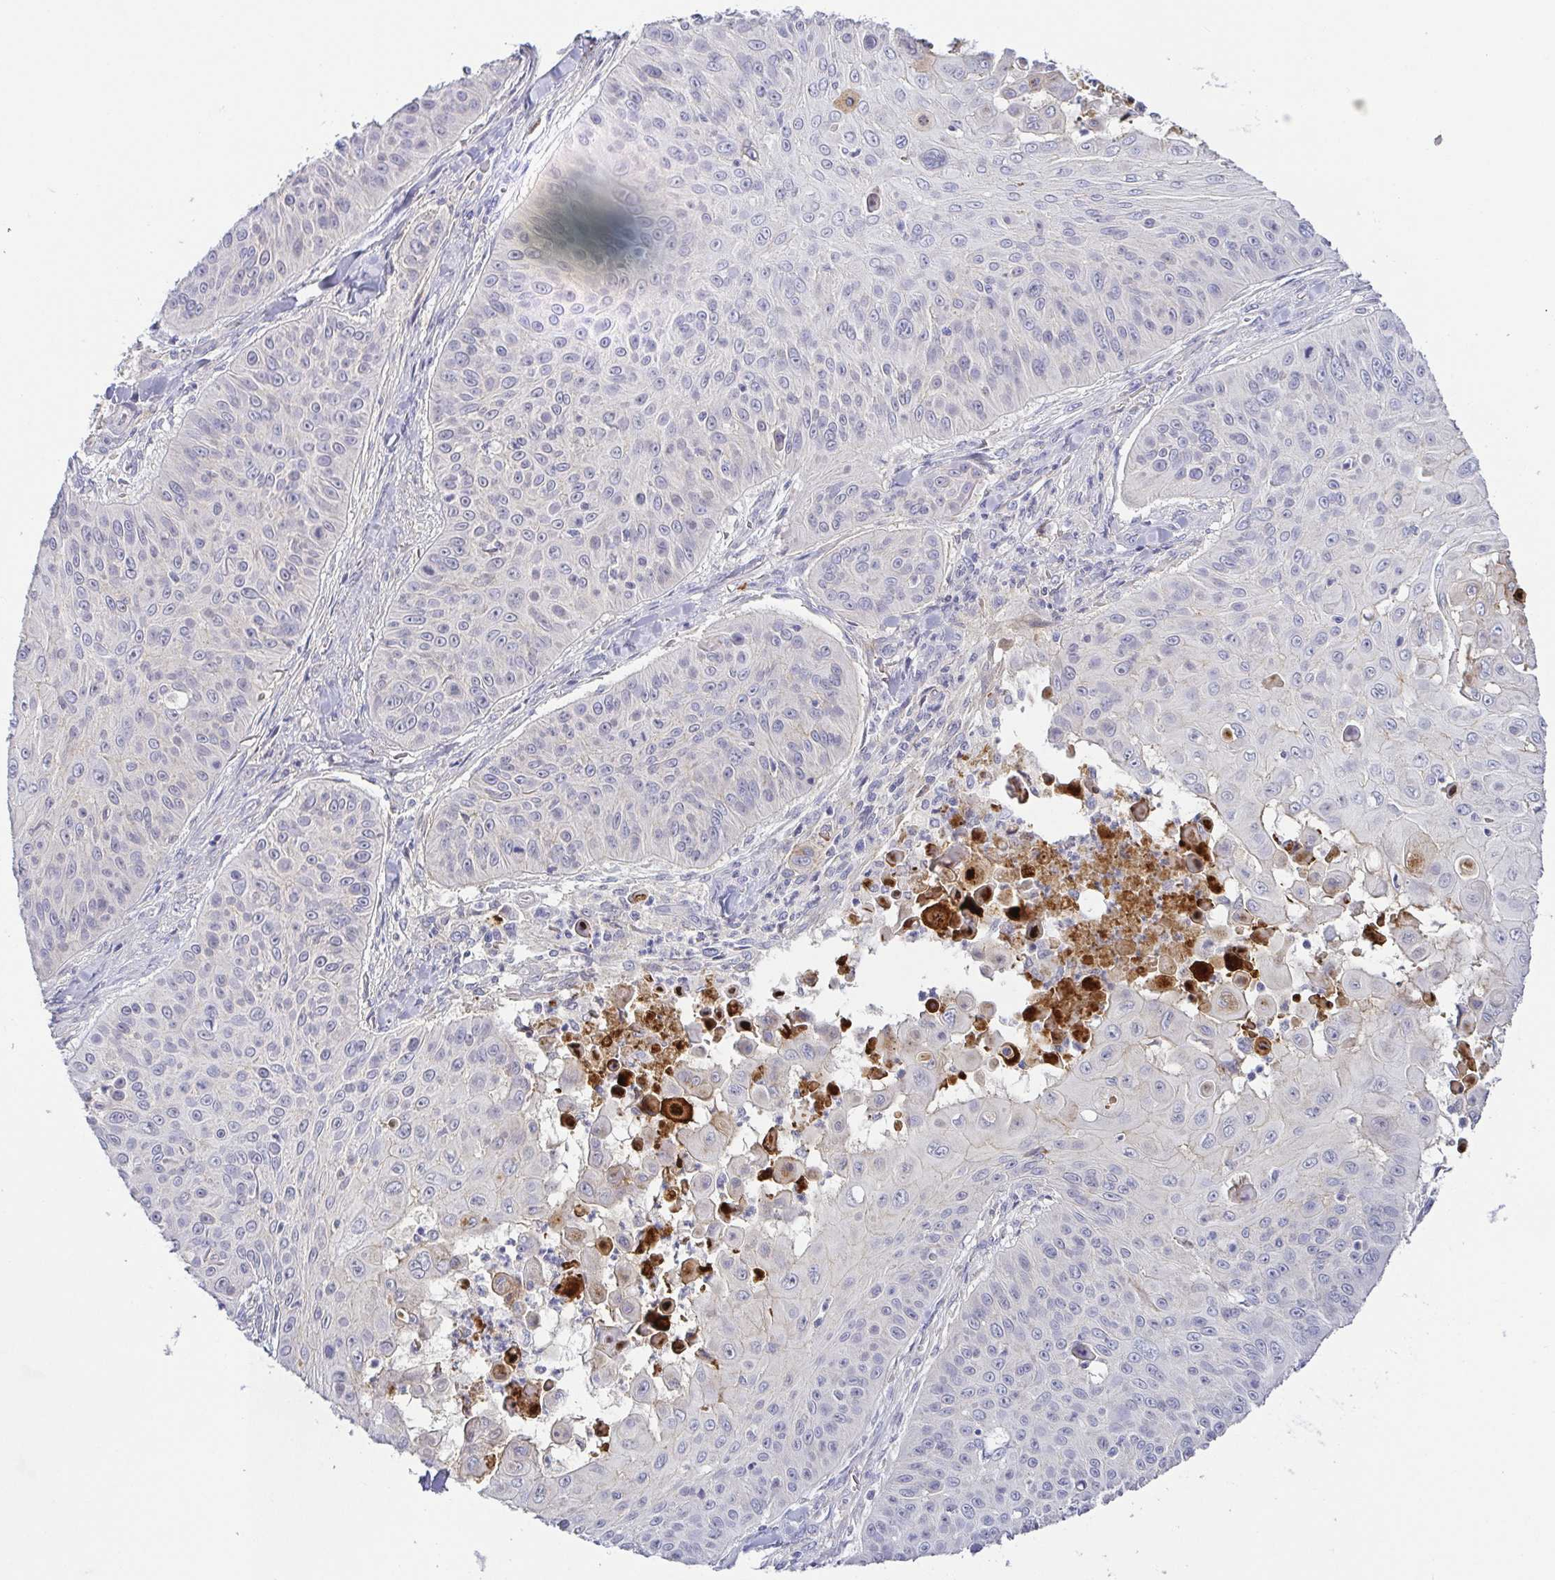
{"staining": {"intensity": "negative", "quantity": "none", "location": "none"}, "tissue": "skin cancer", "cell_type": "Tumor cells", "image_type": "cancer", "snomed": [{"axis": "morphology", "description": "Squamous cell carcinoma, NOS"}, {"axis": "topography", "description": "Skin"}], "caption": "Protein analysis of skin cancer displays no significant staining in tumor cells. Brightfield microscopy of IHC stained with DAB (3,3'-diaminobenzidine) (brown) and hematoxylin (blue), captured at high magnification.", "gene": "RNASE7", "patient": {"sex": "male", "age": 82}}